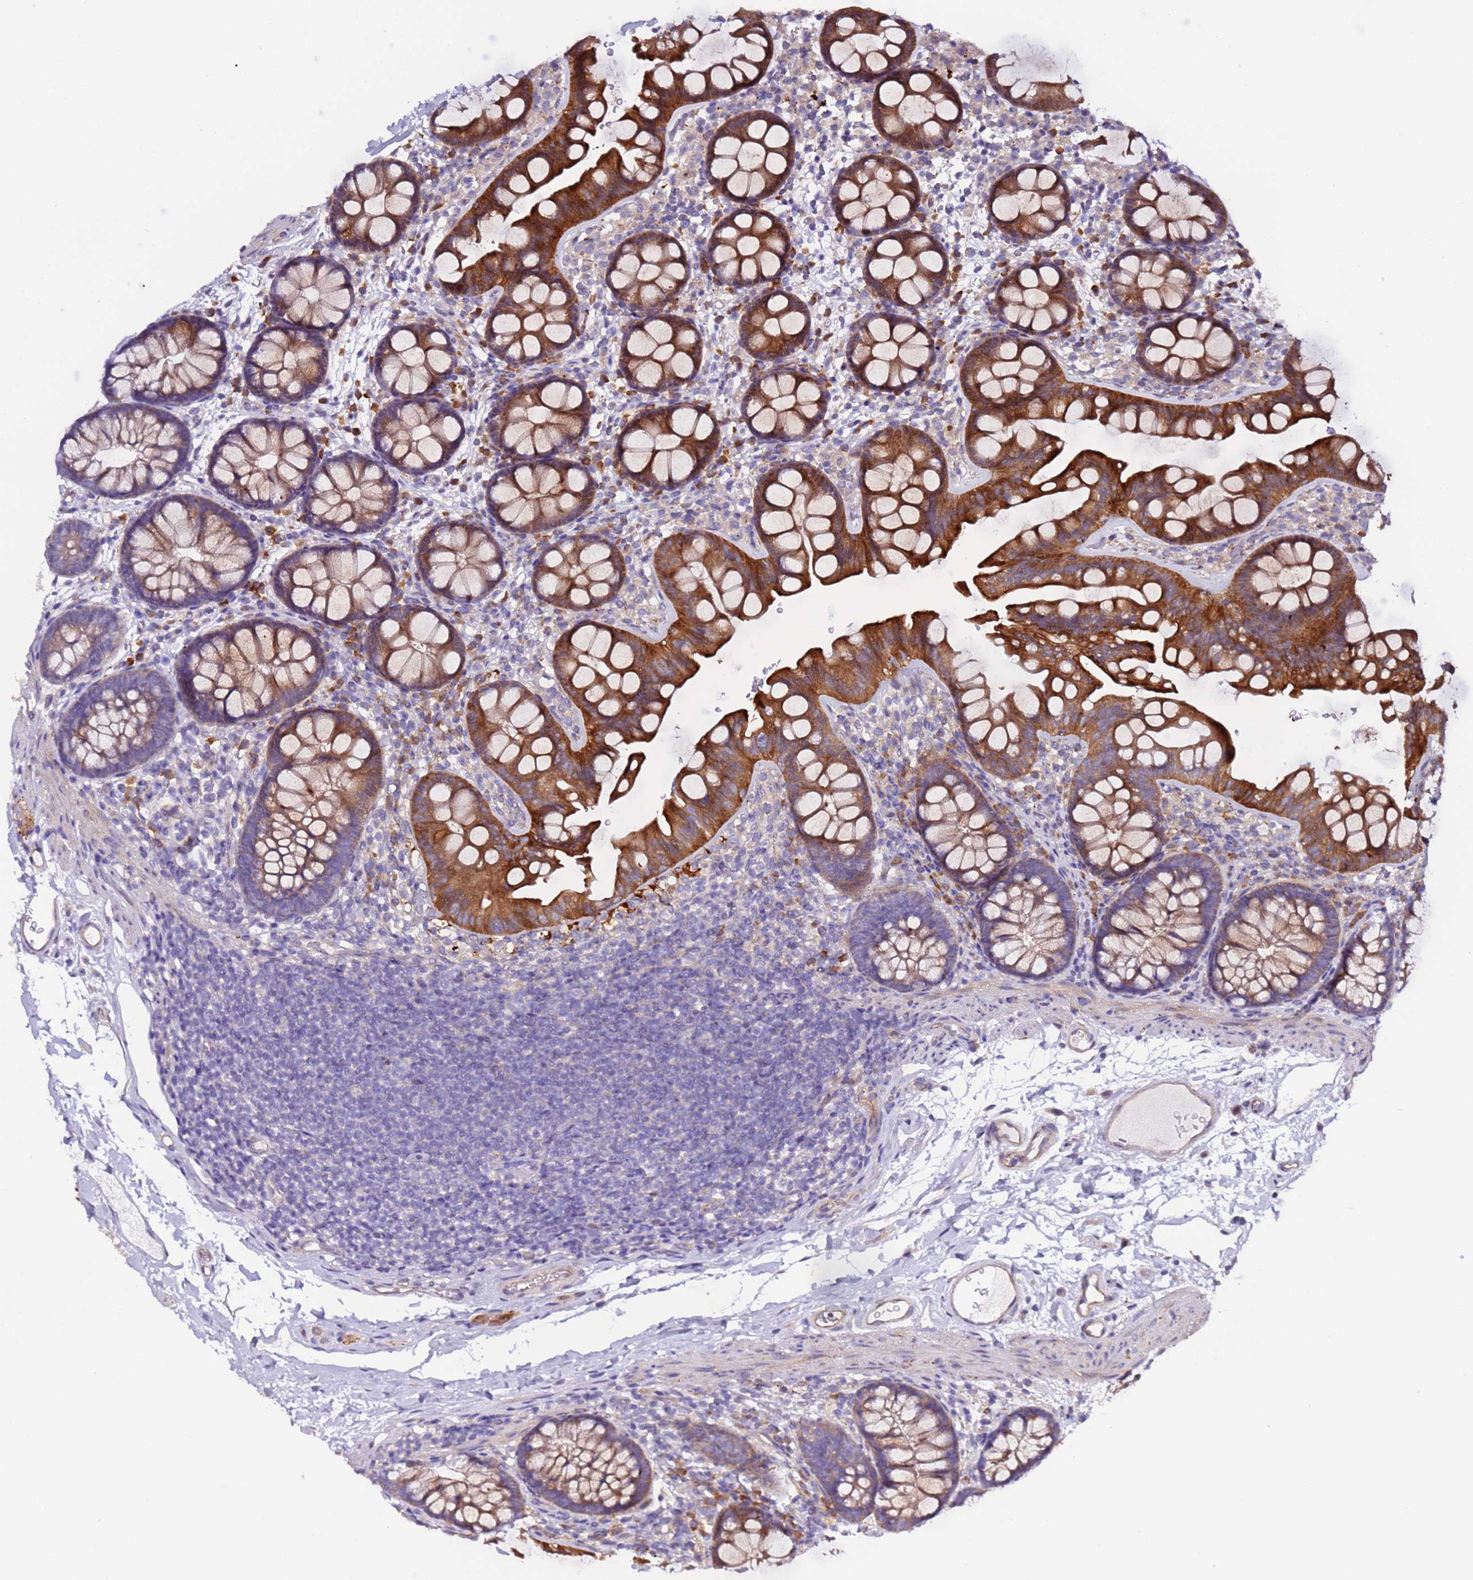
{"staining": {"intensity": "weak", "quantity": ">75%", "location": "cytoplasmic/membranous"}, "tissue": "colon", "cell_type": "Endothelial cells", "image_type": "normal", "snomed": [{"axis": "morphology", "description": "Normal tissue, NOS"}, {"axis": "topography", "description": "Colon"}], "caption": "Benign colon reveals weak cytoplasmic/membranous expression in approximately >75% of endothelial cells.", "gene": "SPCS1", "patient": {"sex": "female", "age": 62}}